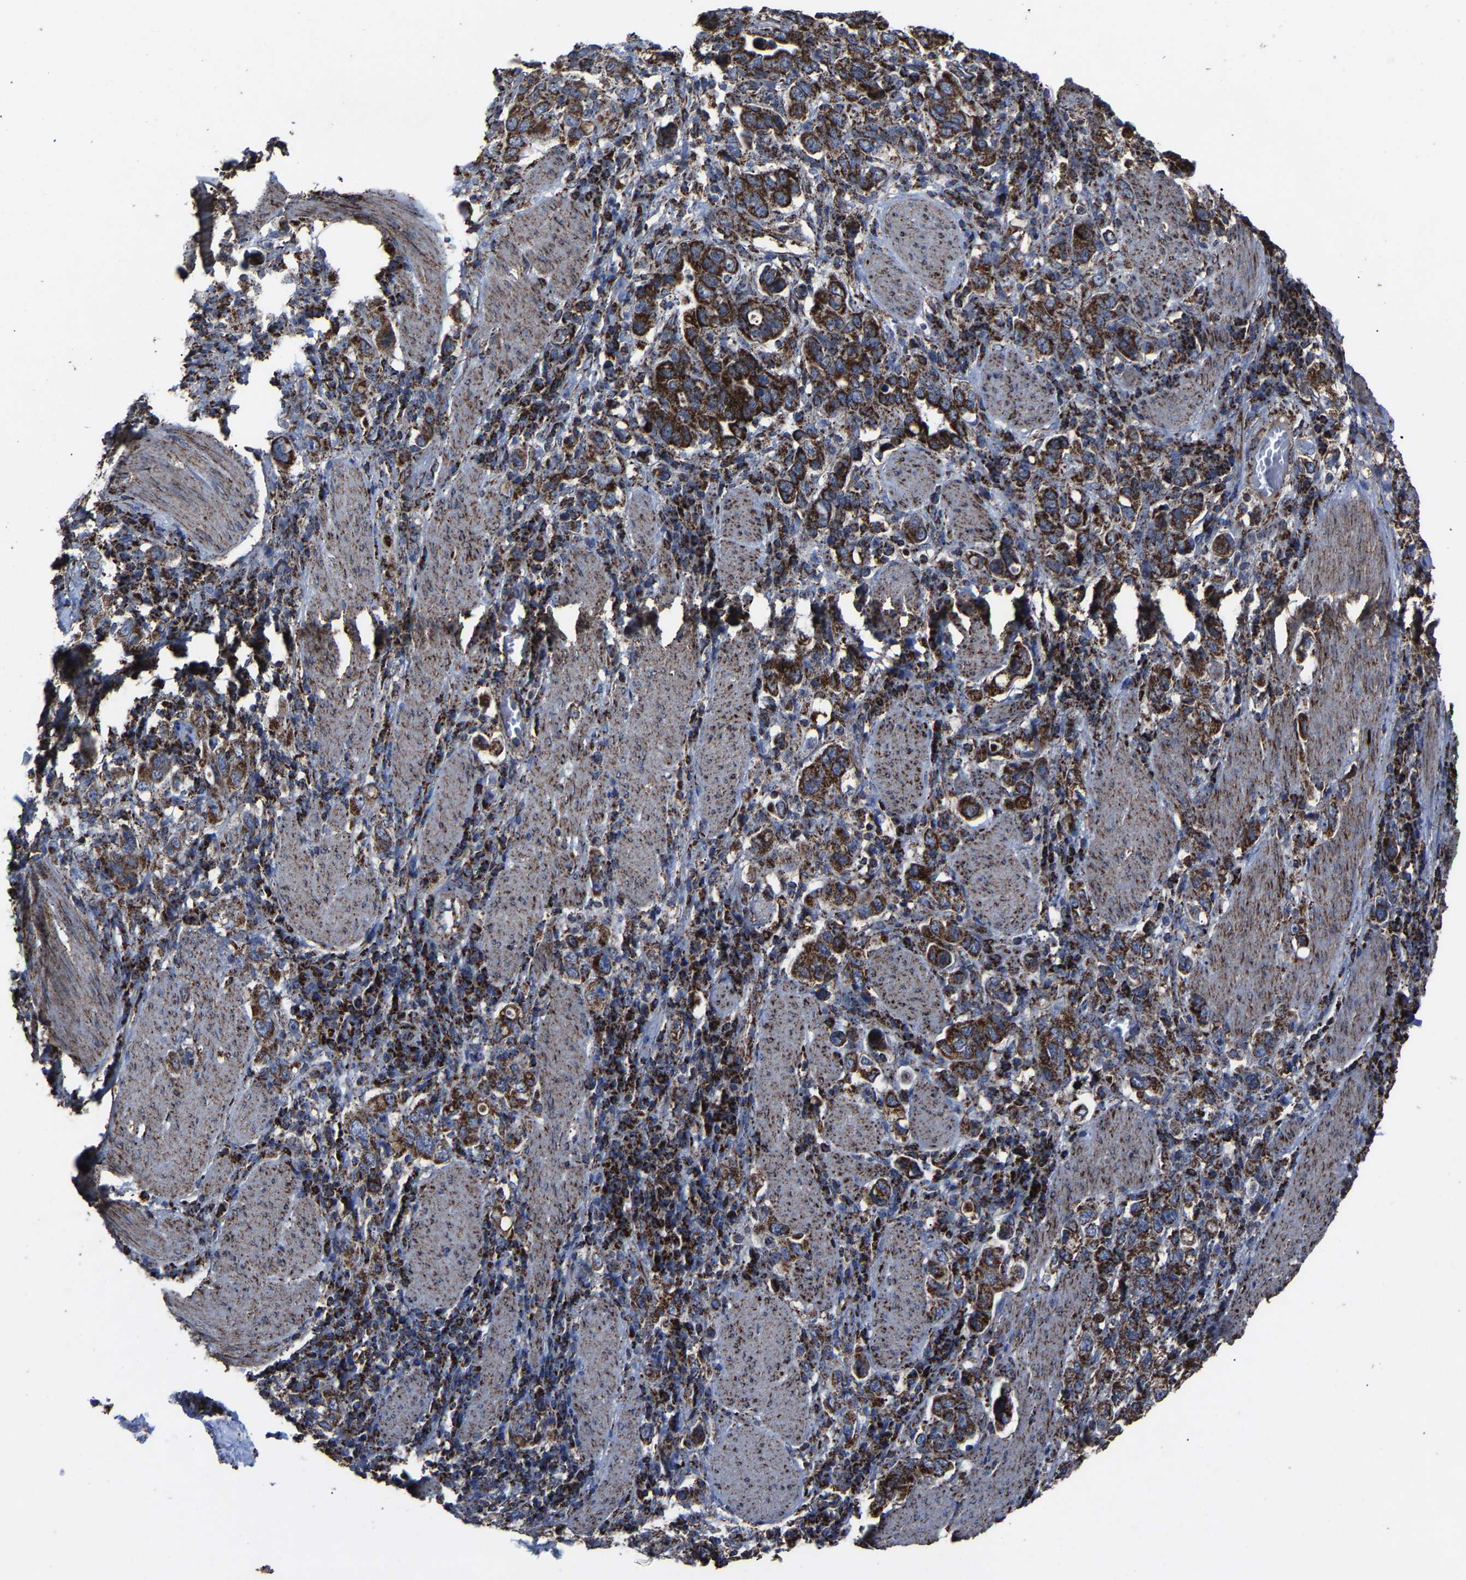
{"staining": {"intensity": "strong", "quantity": ">75%", "location": "cytoplasmic/membranous"}, "tissue": "stomach cancer", "cell_type": "Tumor cells", "image_type": "cancer", "snomed": [{"axis": "morphology", "description": "Adenocarcinoma, NOS"}, {"axis": "topography", "description": "Stomach, upper"}], "caption": "Brown immunohistochemical staining in stomach cancer (adenocarcinoma) reveals strong cytoplasmic/membranous positivity in approximately >75% of tumor cells.", "gene": "NDUFV3", "patient": {"sex": "male", "age": 62}}